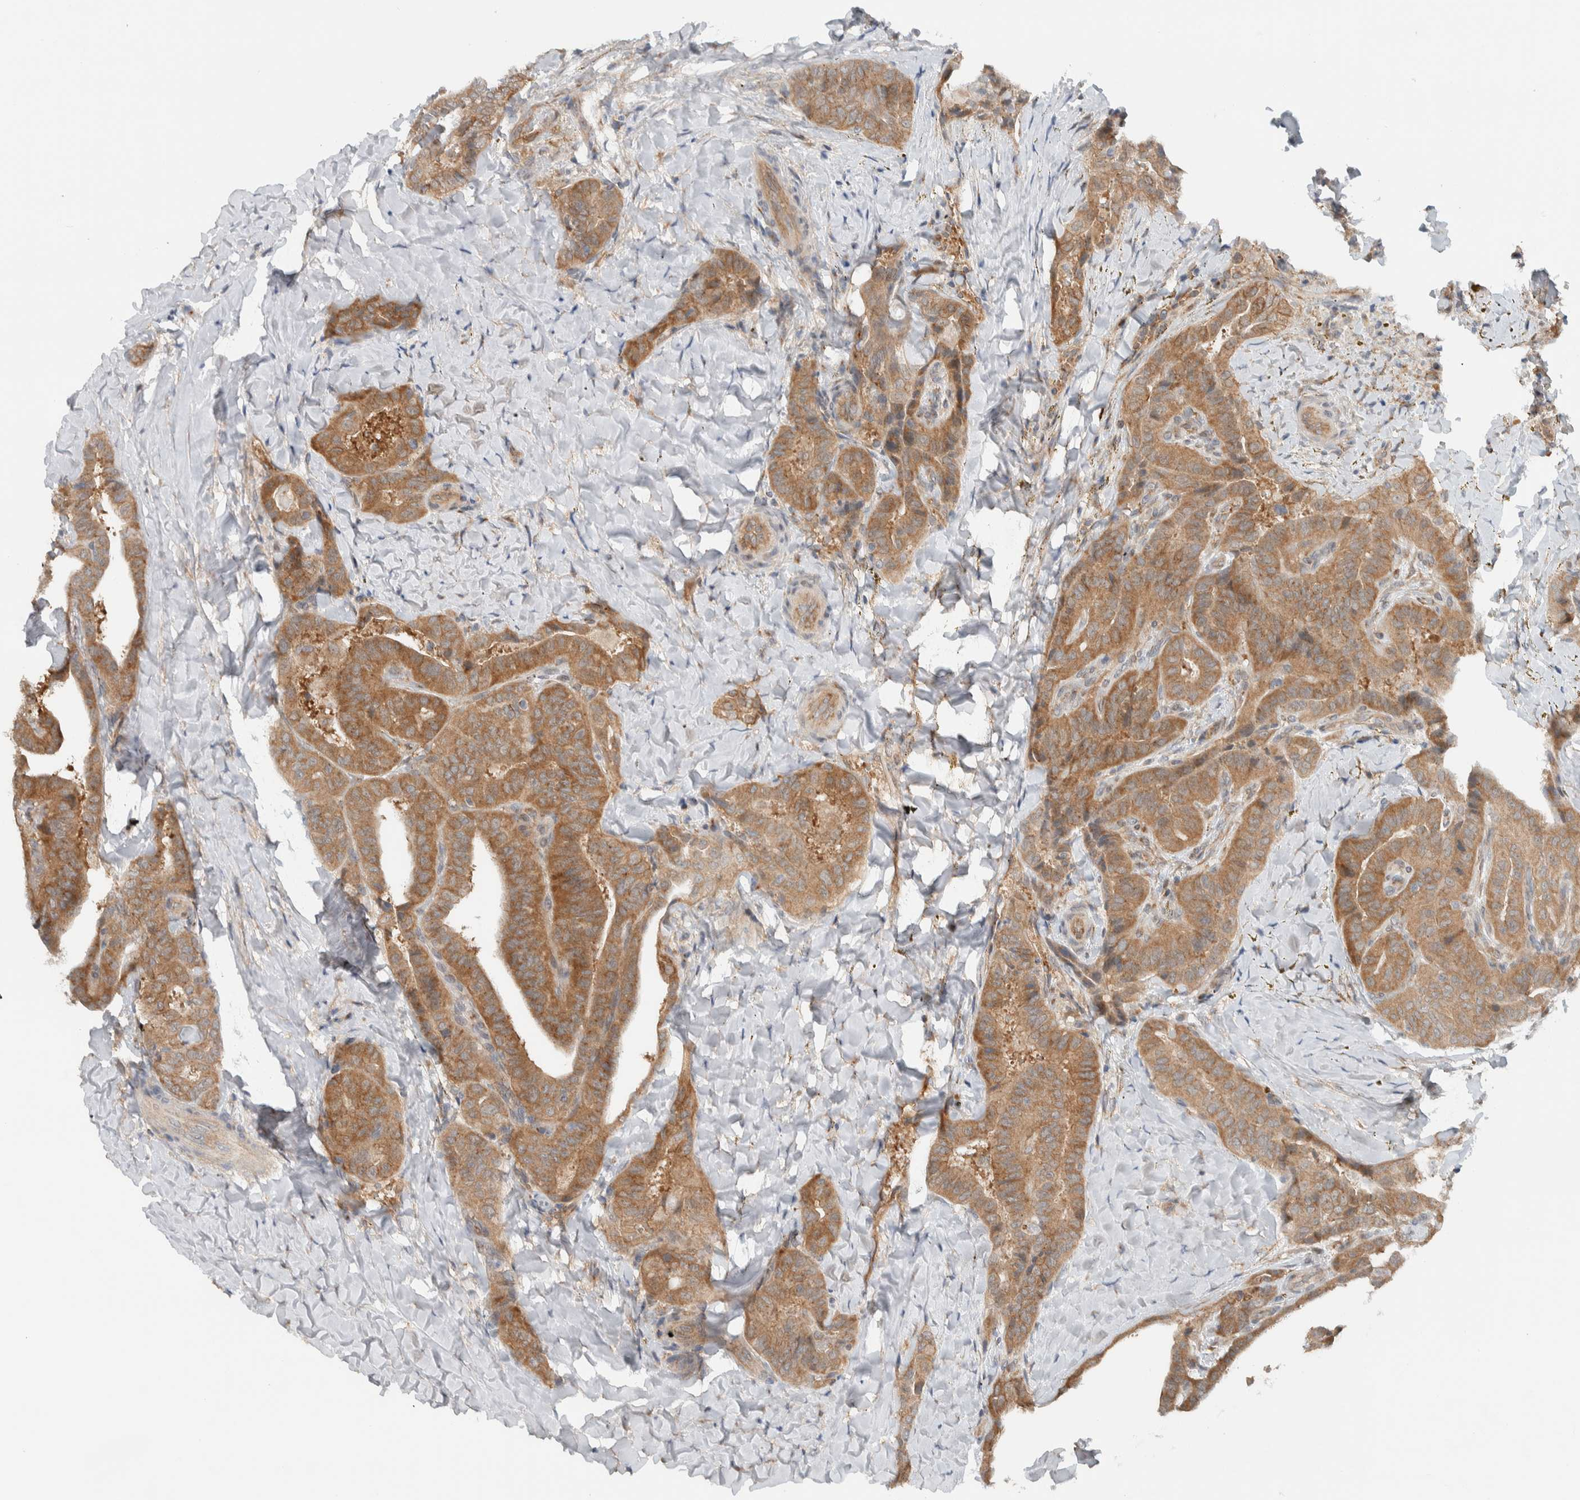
{"staining": {"intensity": "moderate", "quantity": ">75%", "location": "cytoplasmic/membranous"}, "tissue": "thyroid cancer", "cell_type": "Tumor cells", "image_type": "cancer", "snomed": [{"axis": "morphology", "description": "Papillary adenocarcinoma, NOS"}, {"axis": "topography", "description": "Thyroid gland"}], "caption": "This is an image of IHC staining of papillary adenocarcinoma (thyroid), which shows moderate positivity in the cytoplasmic/membranous of tumor cells.", "gene": "RERE", "patient": {"sex": "male", "age": 77}}